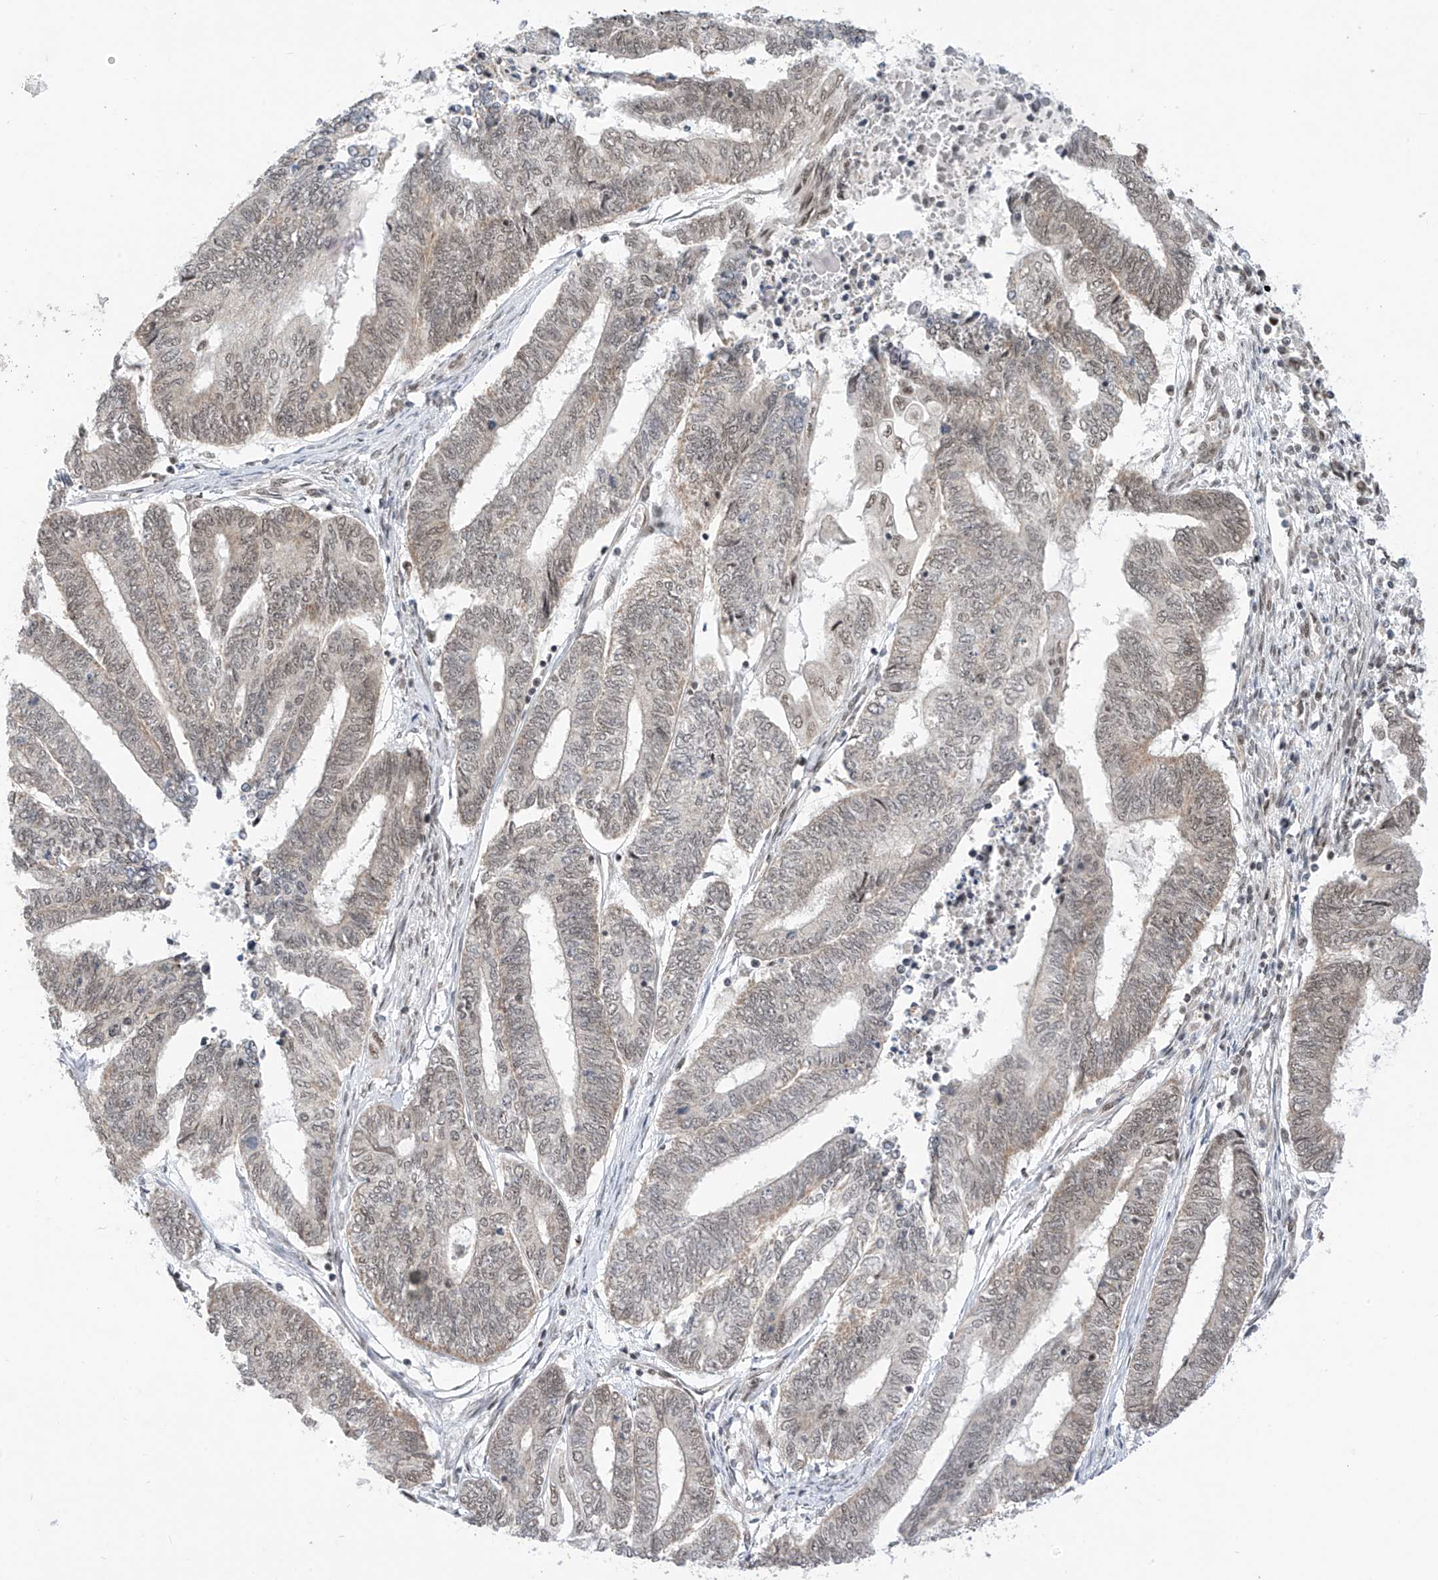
{"staining": {"intensity": "moderate", "quantity": "<25%", "location": "nuclear"}, "tissue": "endometrial cancer", "cell_type": "Tumor cells", "image_type": "cancer", "snomed": [{"axis": "morphology", "description": "Adenocarcinoma, NOS"}, {"axis": "topography", "description": "Uterus"}, {"axis": "topography", "description": "Endometrium"}], "caption": "Endometrial adenocarcinoma tissue shows moderate nuclear expression in about <25% of tumor cells", "gene": "AURKAIP1", "patient": {"sex": "female", "age": 70}}